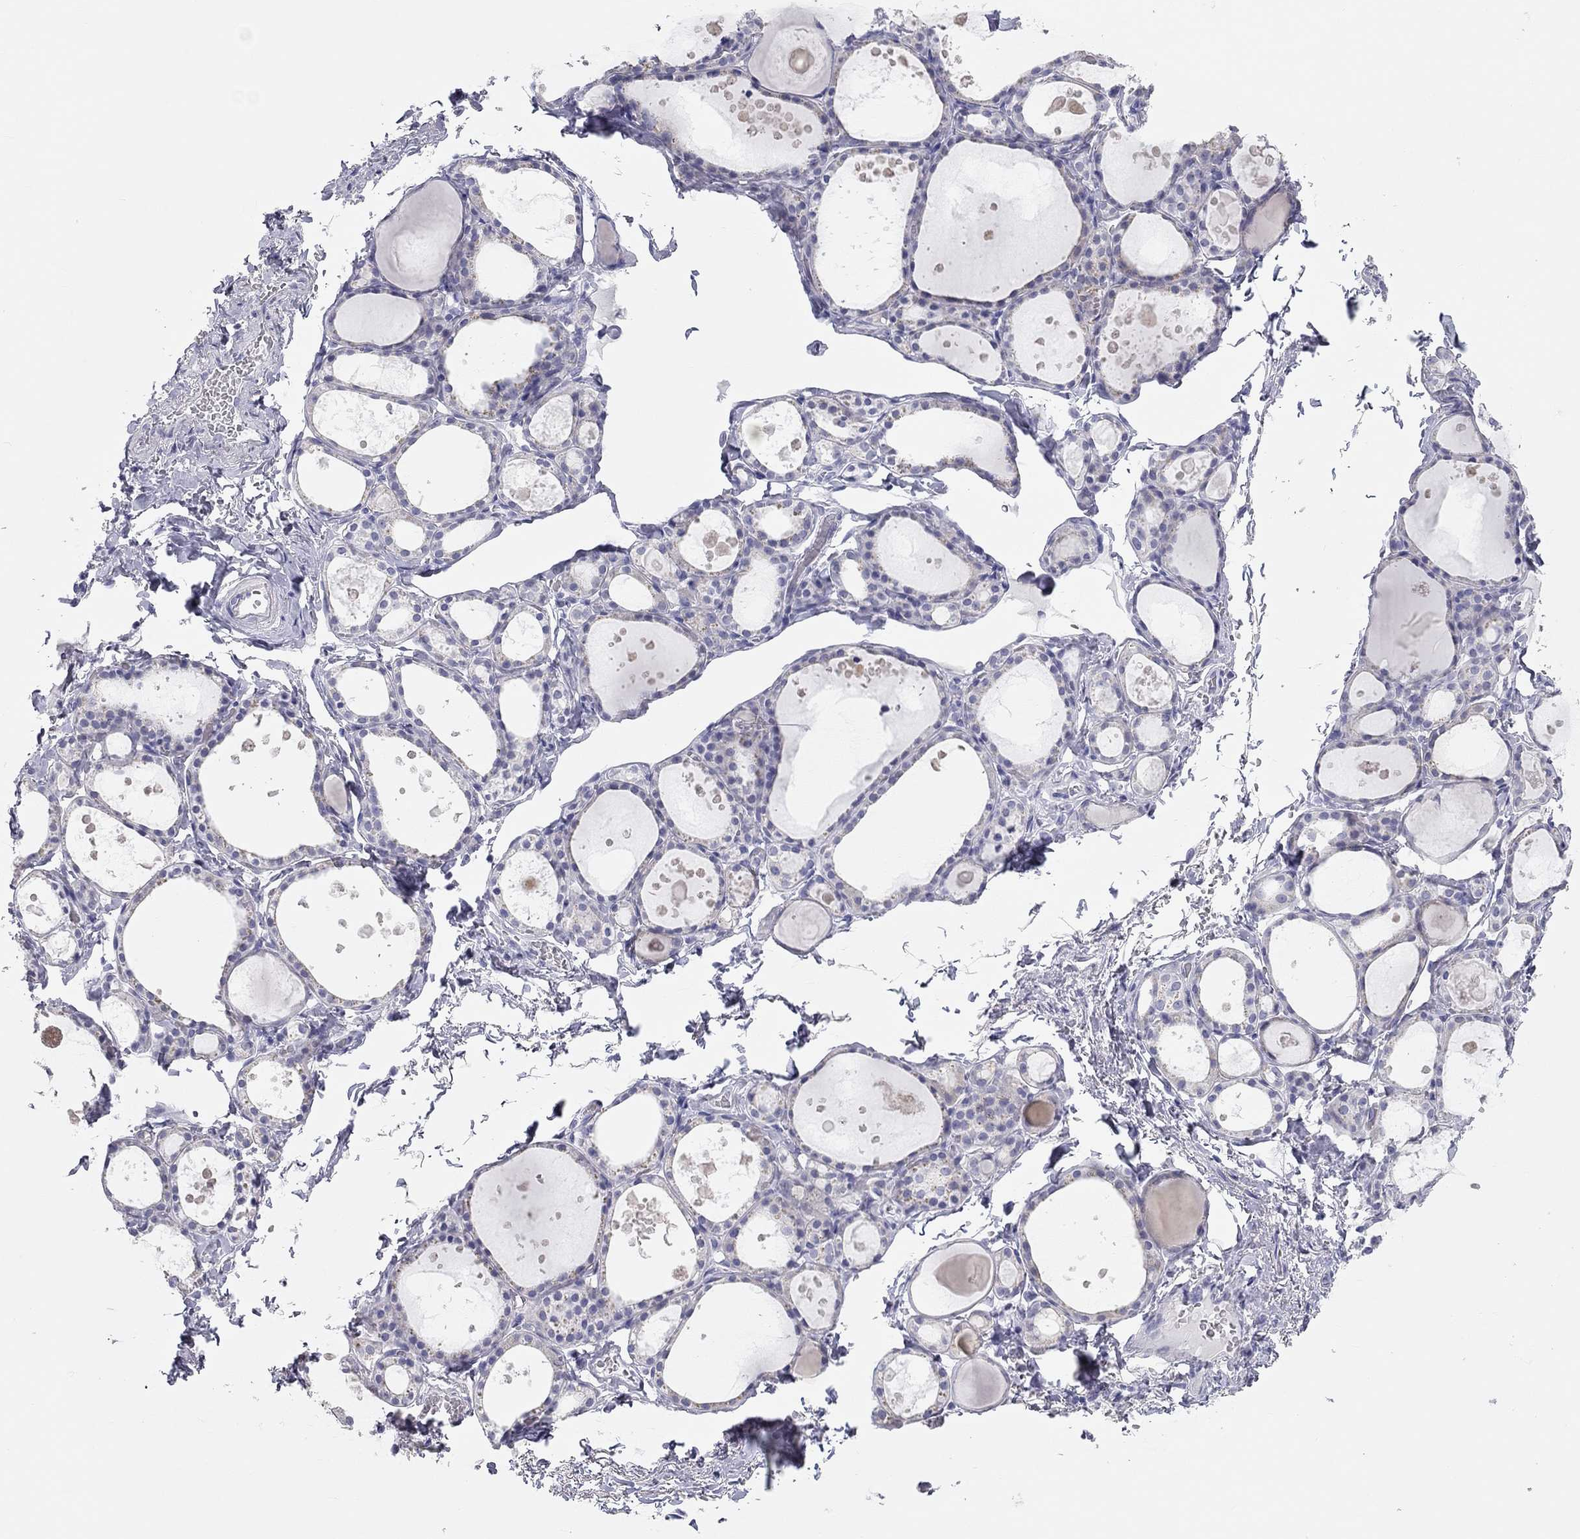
{"staining": {"intensity": "negative", "quantity": "none", "location": "none"}, "tissue": "thyroid gland", "cell_type": "Glandular cells", "image_type": "normal", "snomed": [{"axis": "morphology", "description": "Normal tissue, NOS"}, {"axis": "topography", "description": "Thyroid gland"}], "caption": "Image shows no significant protein expression in glandular cells of benign thyroid gland.", "gene": "AK8", "patient": {"sex": "male", "age": 68}}